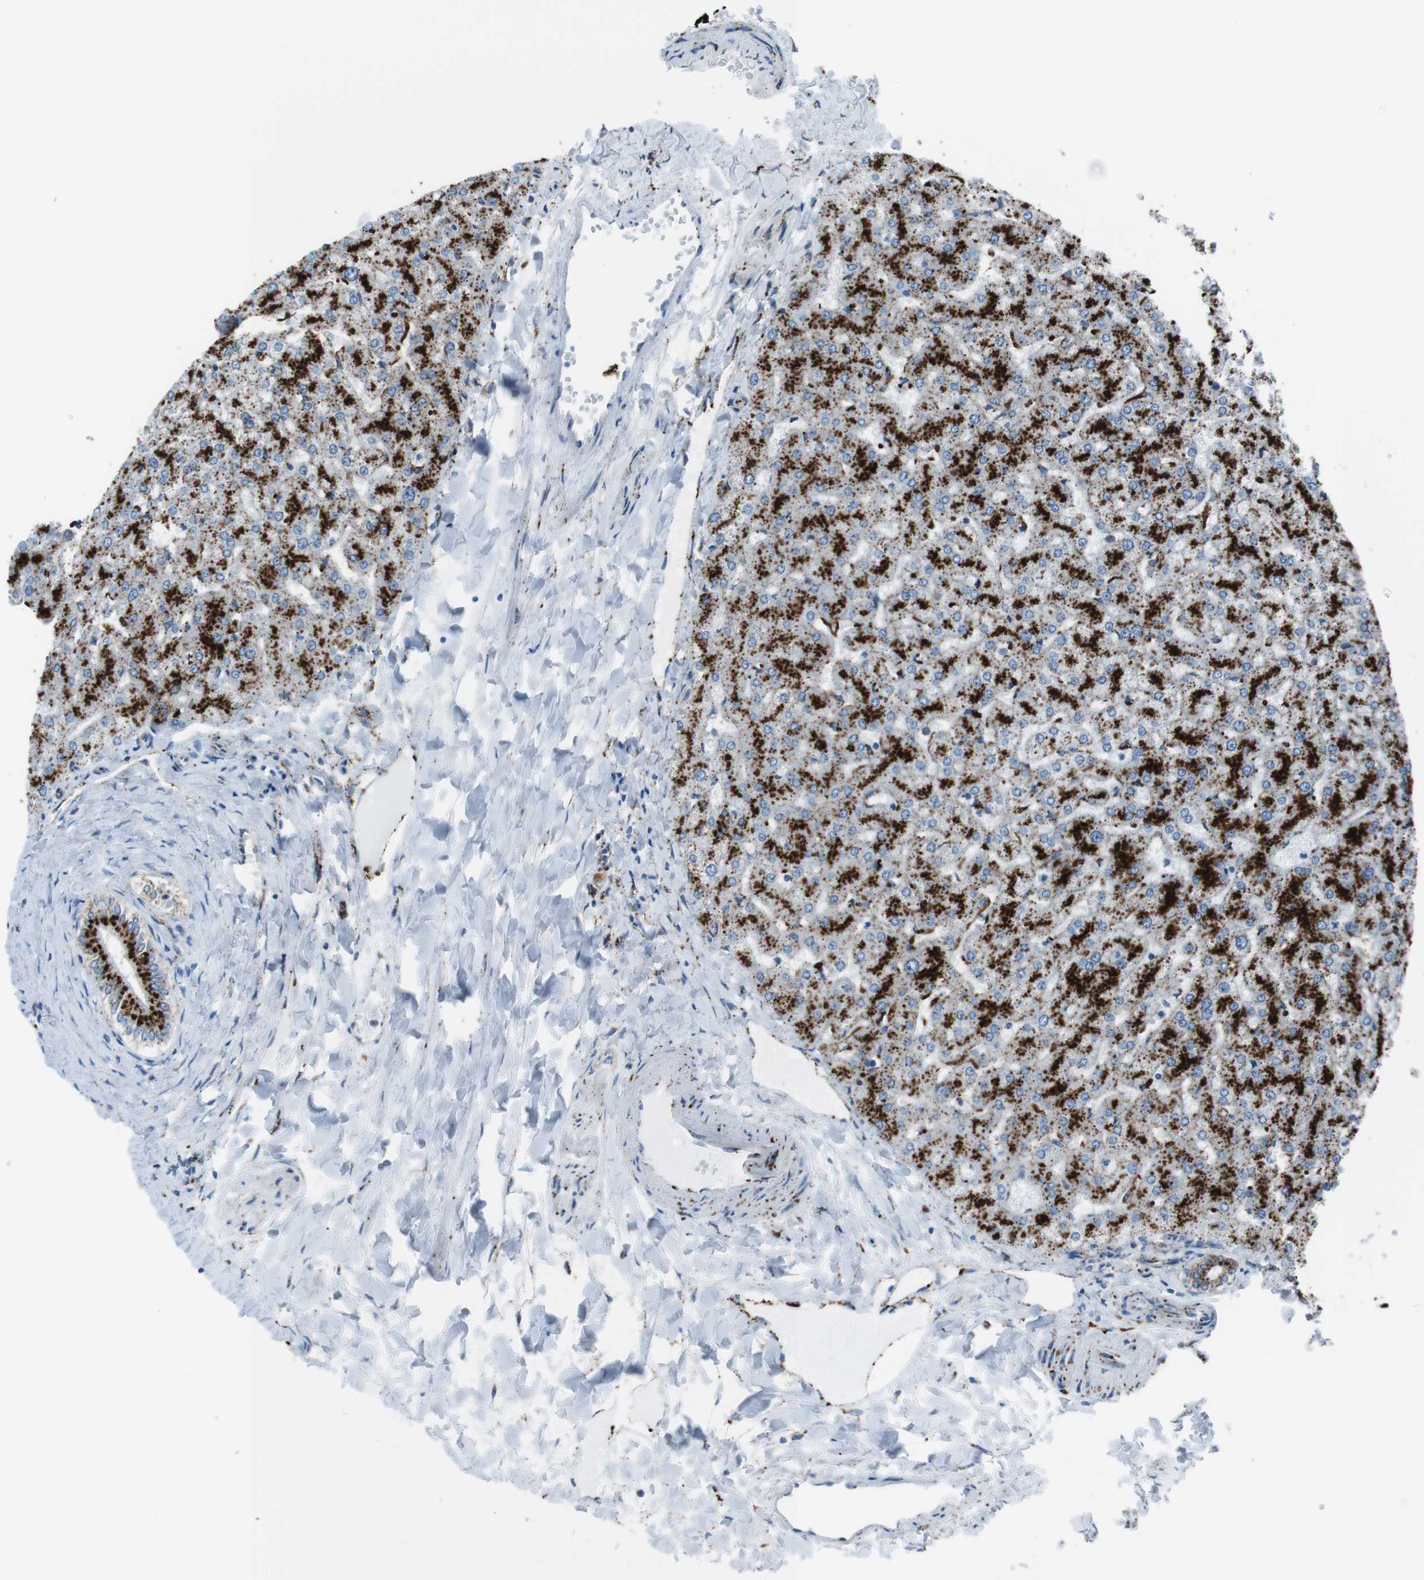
{"staining": {"intensity": "moderate", "quantity": ">75%", "location": "cytoplasmic/membranous"}, "tissue": "liver", "cell_type": "Cholangiocytes", "image_type": "normal", "snomed": [{"axis": "morphology", "description": "Normal tissue, NOS"}, {"axis": "topography", "description": "Liver"}], "caption": "Immunohistochemistry of normal liver shows medium levels of moderate cytoplasmic/membranous staining in about >75% of cholangiocytes.", "gene": "SCARB2", "patient": {"sex": "female", "age": 32}}